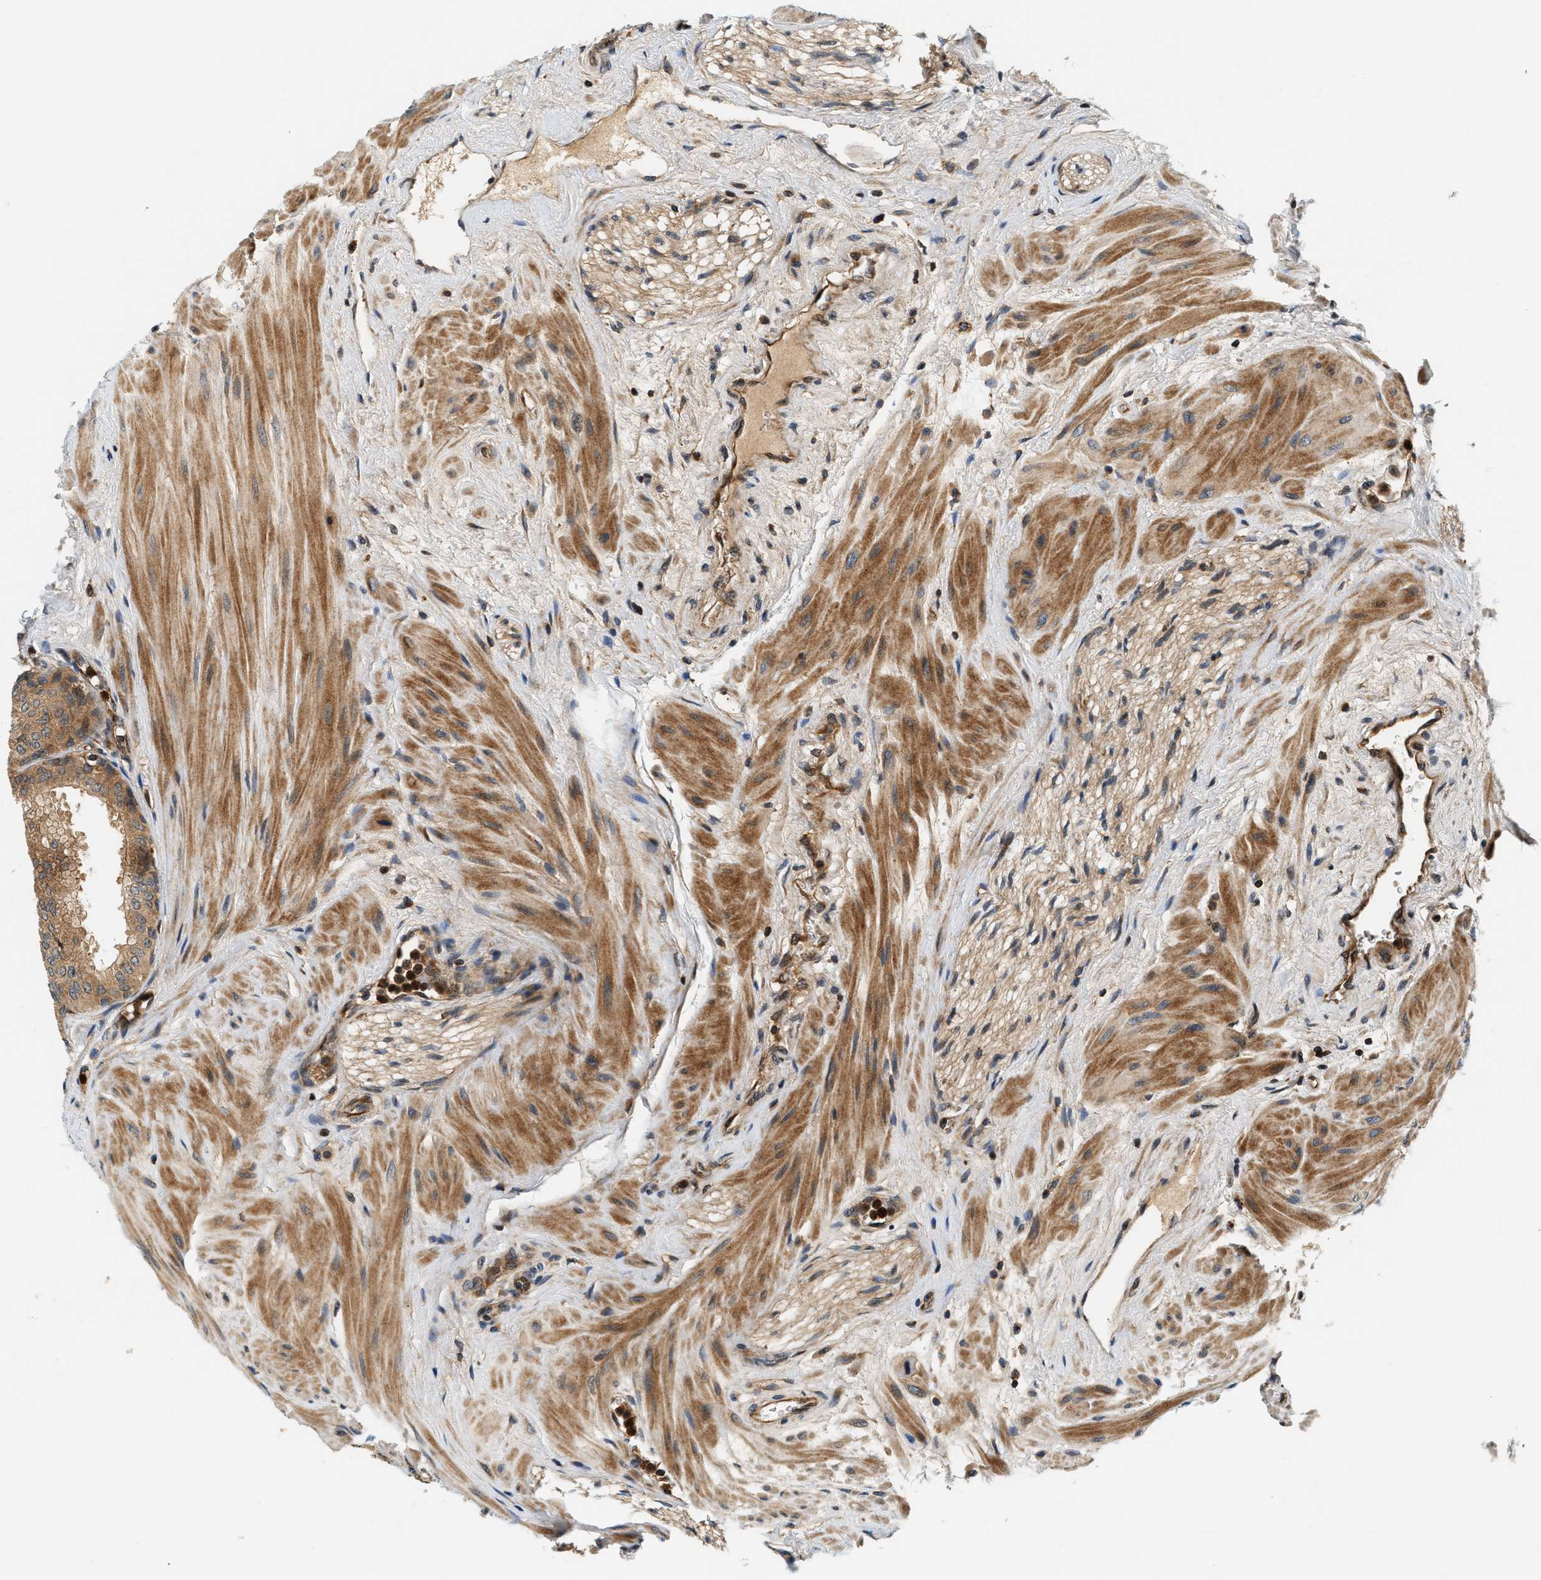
{"staining": {"intensity": "moderate", "quantity": ">75%", "location": "cytoplasmic/membranous"}, "tissue": "seminal vesicle", "cell_type": "Glandular cells", "image_type": "normal", "snomed": [{"axis": "morphology", "description": "Normal tissue, NOS"}, {"axis": "topography", "description": "Prostate"}, {"axis": "topography", "description": "Seminal veicle"}], "caption": "Glandular cells demonstrate medium levels of moderate cytoplasmic/membranous staining in approximately >75% of cells in unremarkable seminal vesicle. (brown staining indicates protein expression, while blue staining denotes nuclei).", "gene": "SAMD9", "patient": {"sex": "male", "age": 60}}